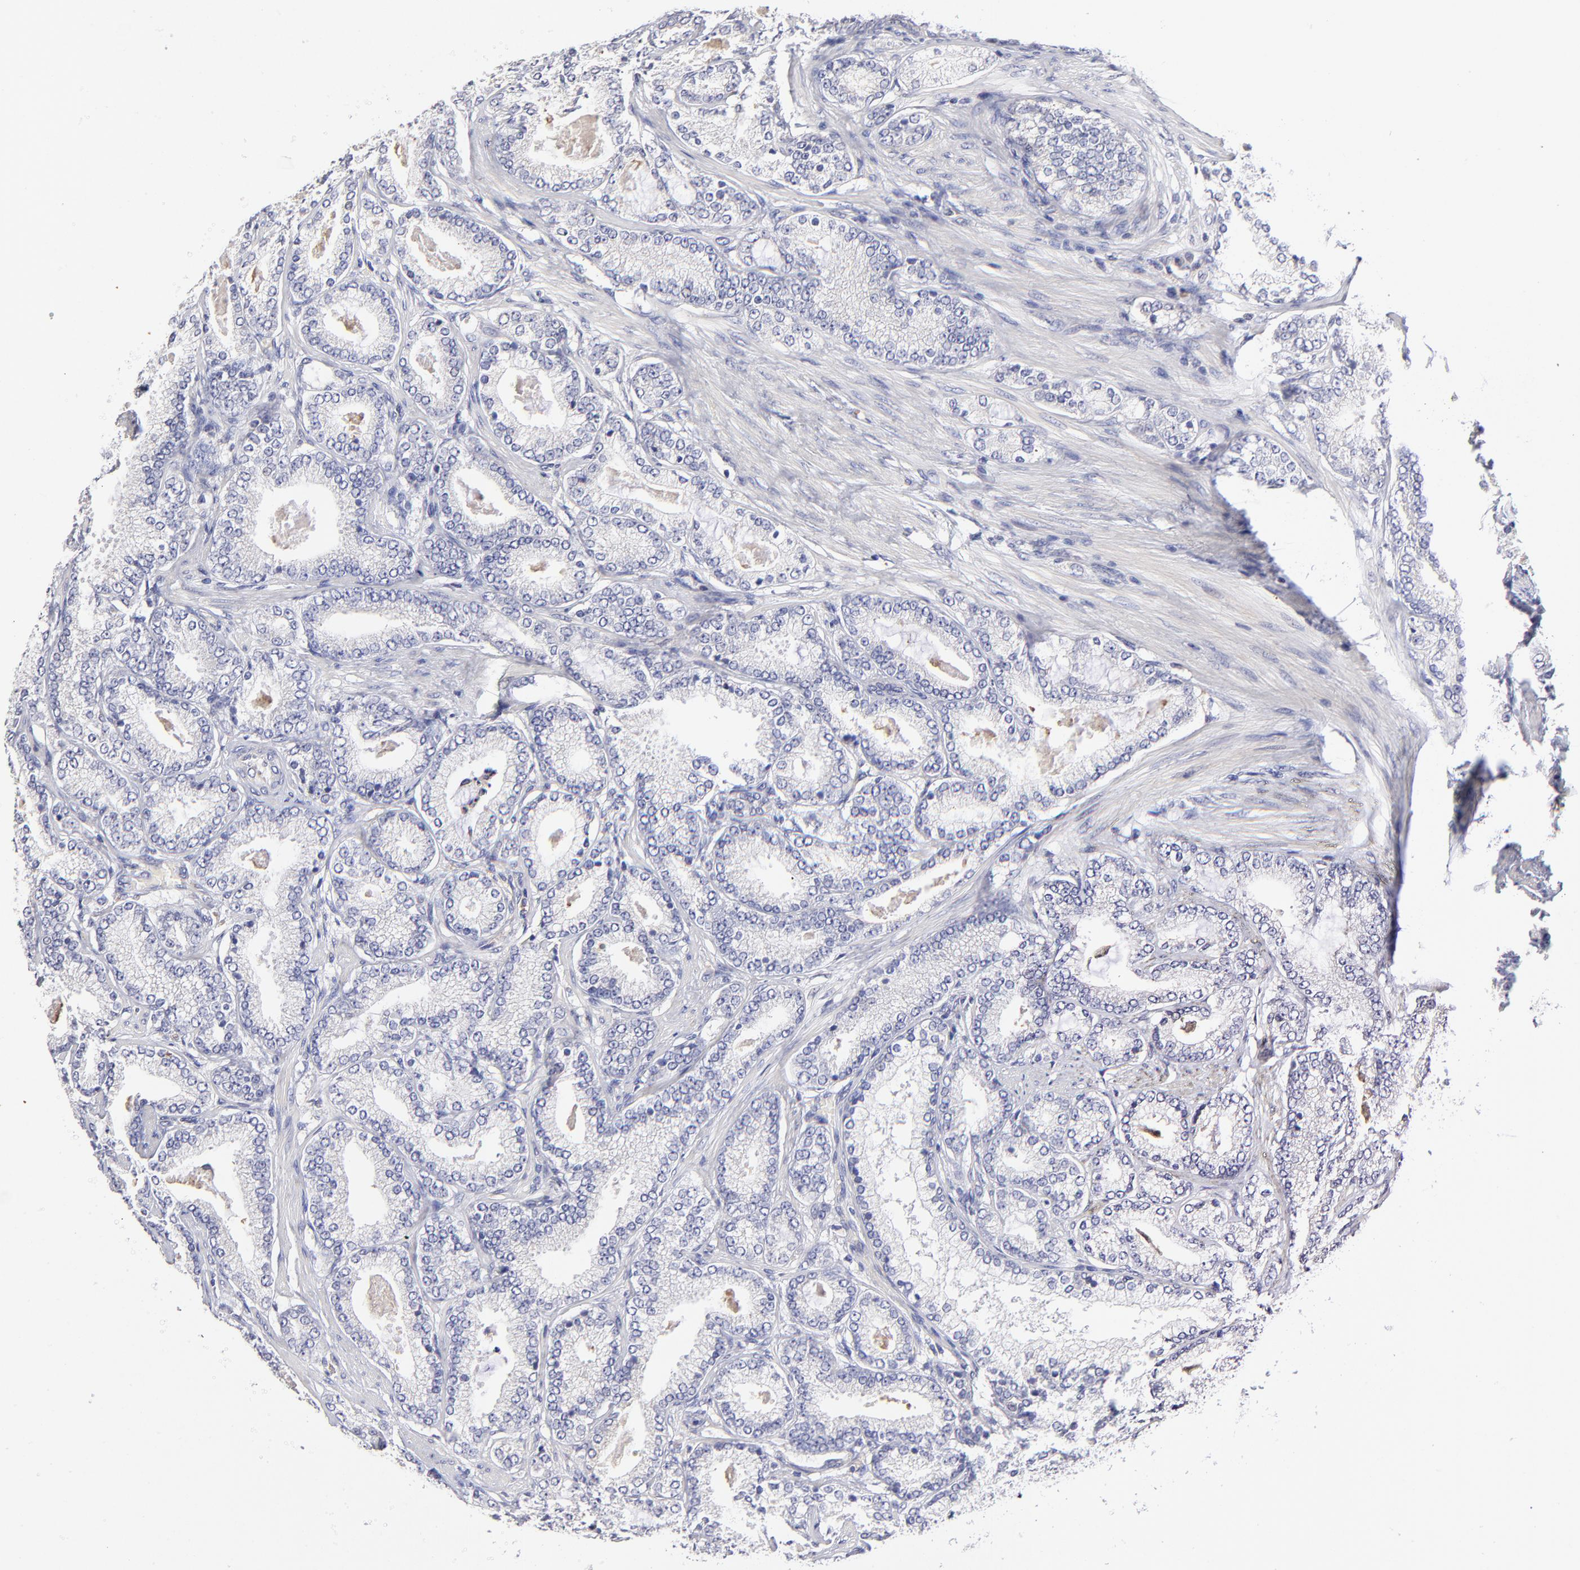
{"staining": {"intensity": "negative", "quantity": "none", "location": "none"}, "tissue": "prostate cancer", "cell_type": "Tumor cells", "image_type": "cancer", "snomed": [{"axis": "morphology", "description": "Adenocarcinoma, Low grade"}, {"axis": "topography", "description": "Prostate"}], "caption": "Prostate cancer (adenocarcinoma (low-grade)) stained for a protein using immunohistochemistry displays no positivity tumor cells.", "gene": "GCSAM", "patient": {"sex": "male", "age": 71}}